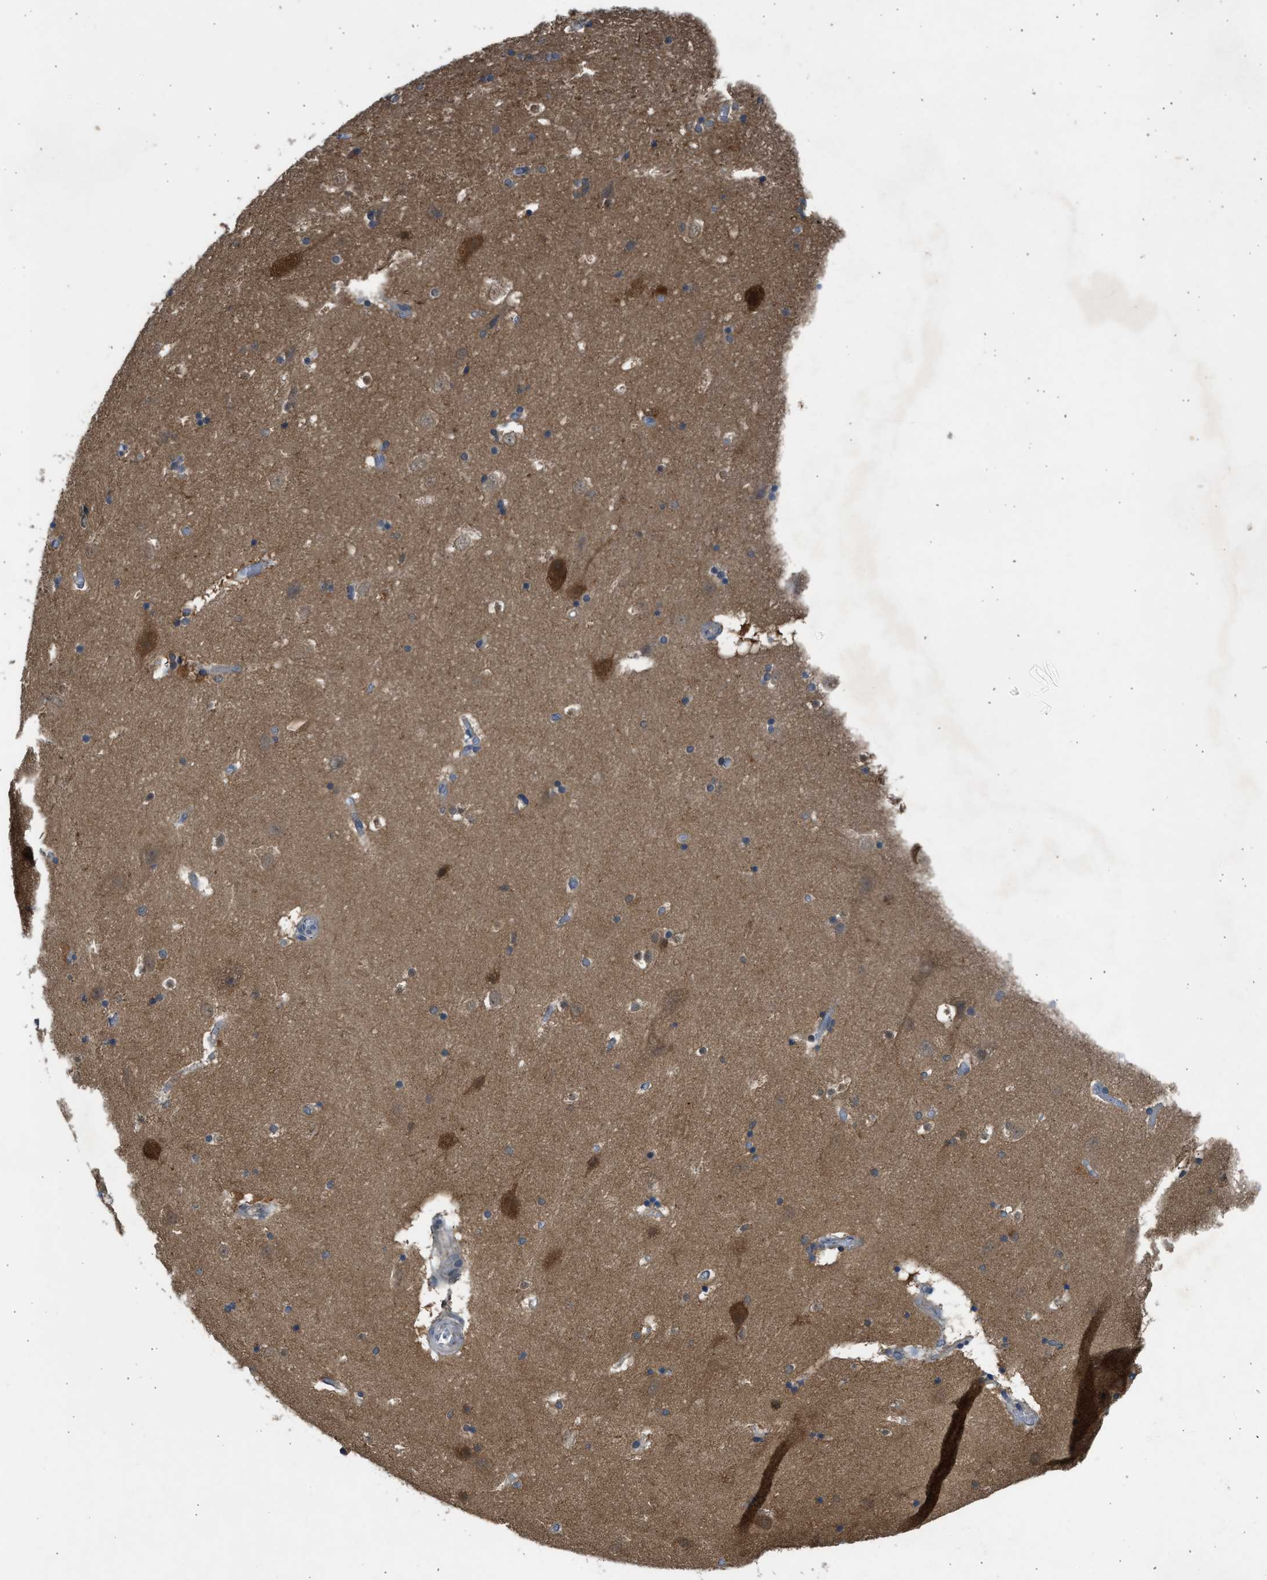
{"staining": {"intensity": "moderate", "quantity": ">75%", "location": "cytoplasmic/membranous"}, "tissue": "hippocampus", "cell_type": "Glial cells", "image_type": "normal", "snomed": [{"axis": "morphology", "description": "Normal tissue, NOS"}, {"axis": "topography", "description": "Hippocampus"}], "caption": "Brown immunohistochemical staining in benign hippocampus reveals moderate cytoplasmic/membranous positivity in approximately >75% of glial cells.", "gene": "MAPK7", "patient": {"sex": "male", "age": 45}}